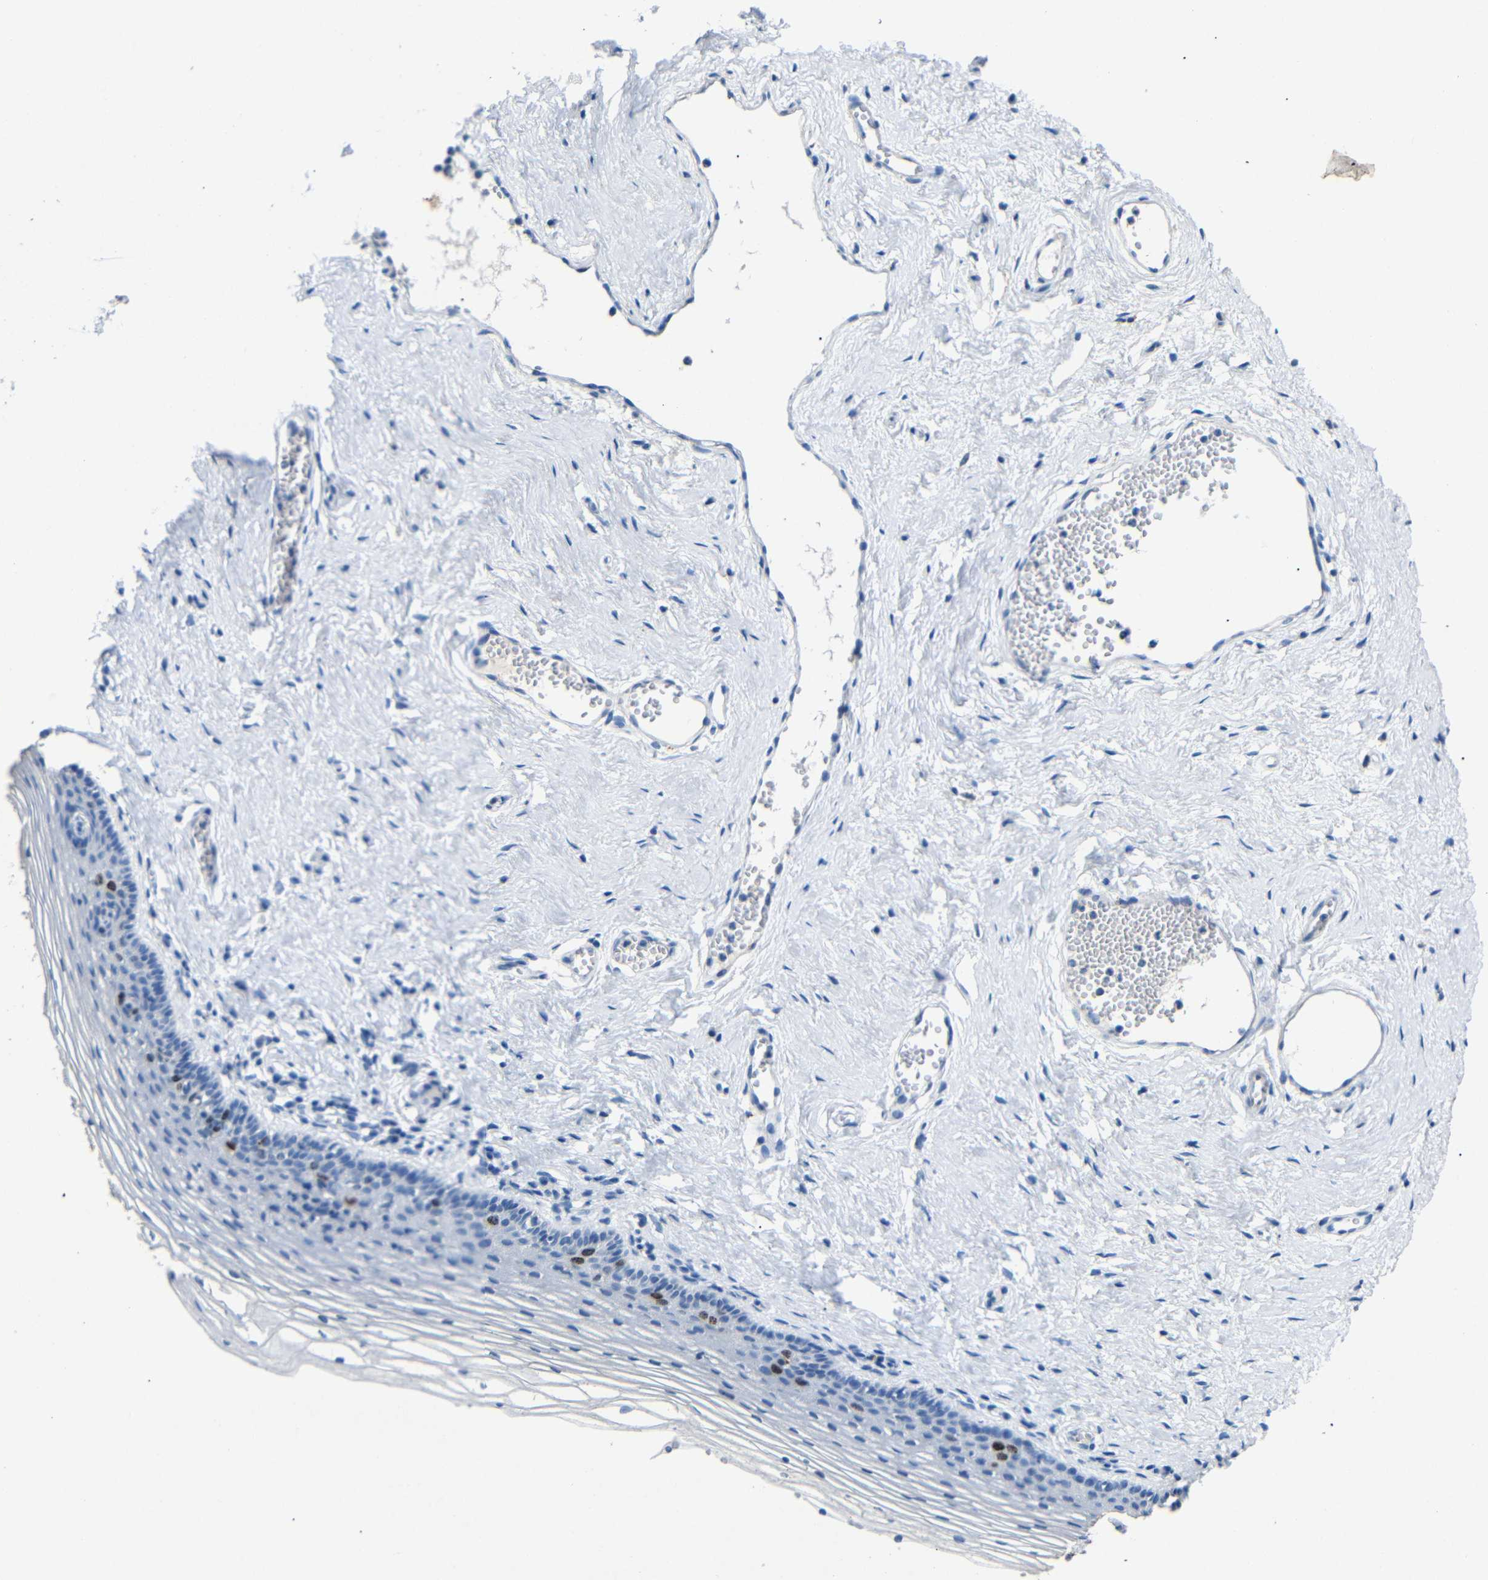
{"staining": {"intensity": "strong", "quantity": "<25%", "location": "nuclear"}, "tissue": "vagina", "cell_type": "Squamous epithelial cells", "image_type": "normal", "snomed": [{"axis": "morphology", "description": "Normal tissue, NOS"}, {"axis": "topography", "description": "Vagina"}], "caption": "DAB immunohistochemical staining of normal vagina exhibits strong nuclear protein expression in about <25% of squamous epithelial cells.", "gene": "INCENP", "patient": {"sex": "female", "age": 32}}